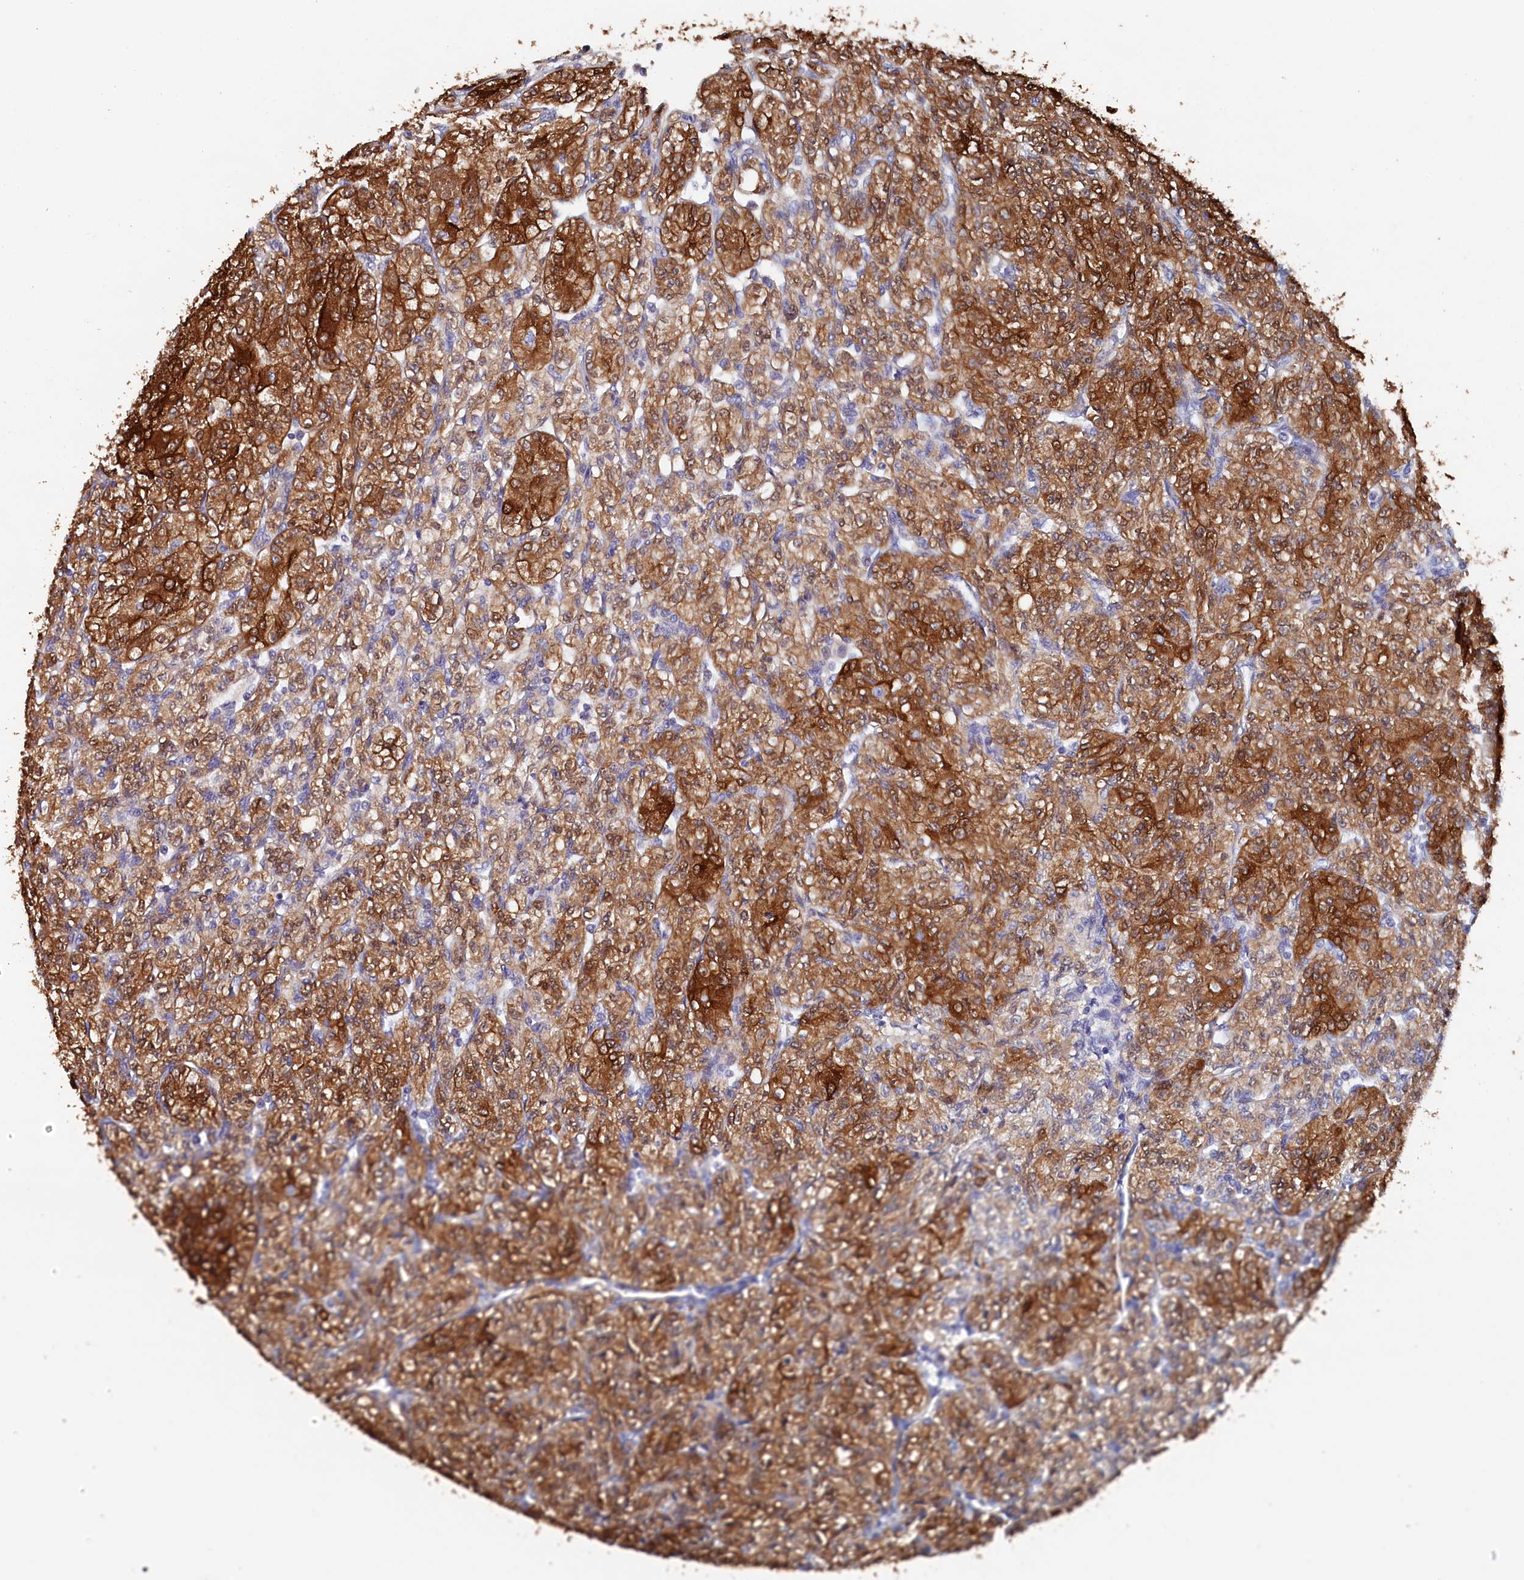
{"staining": {"intensity": "strong", "quantity": ">75%", "location": "cytoplasmic/membranous"}, "tissue": "renal cancer", "cell_type": "Tumor cells", "image_type": "cancer", "snomed": [{"axis": "morphology", "description": "Adenocarcinoma, NOS"}, {"axis": "topography", "description": "Kidney"}], "caption": "Renal cancer tissue exhibits strong cytoplasmic/membranous positivity in approximately >75% of tumor cells", "gene": "BHMT", "patient": {"sex": "male", "age": 77}}